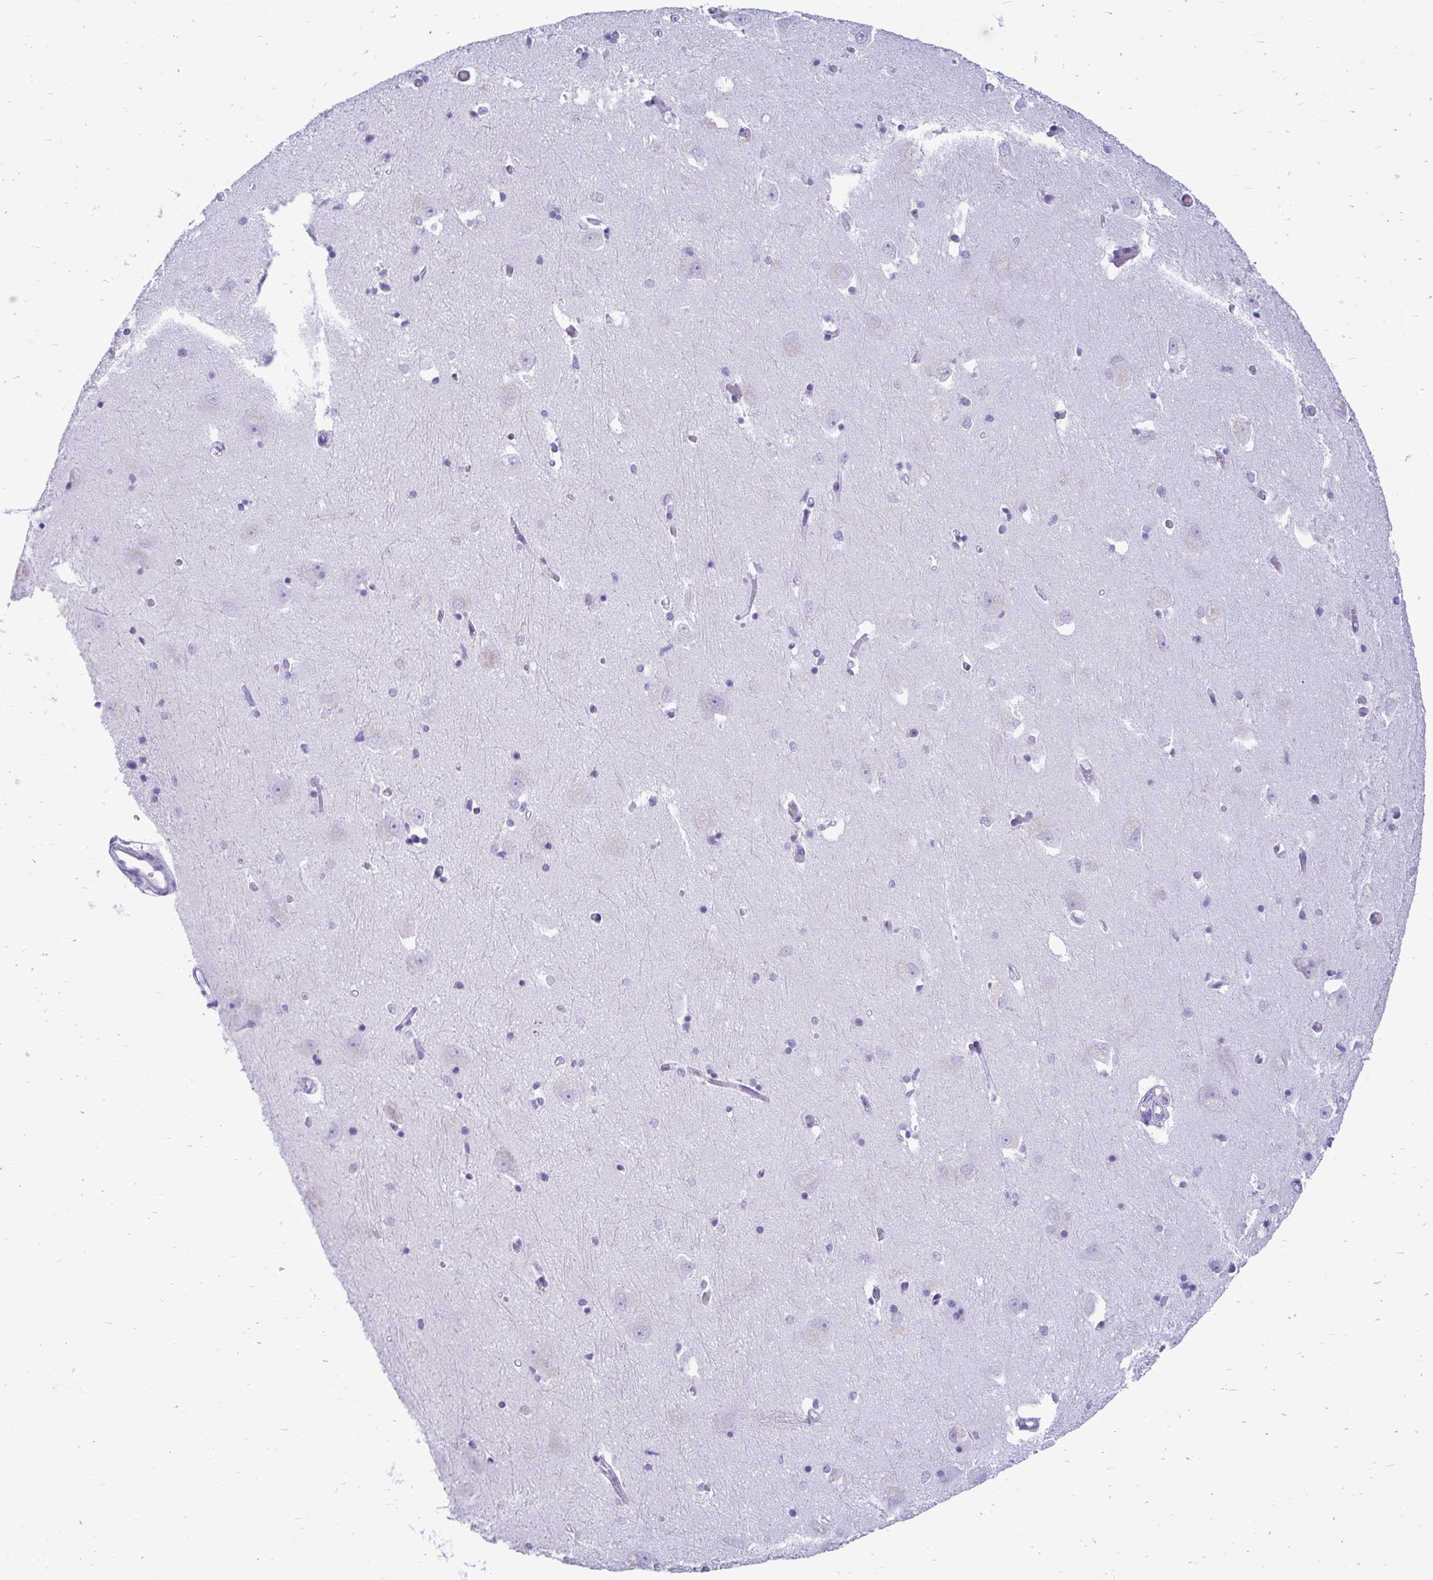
{"staining": {"intensity": "negative", "quantity": "none", "location": "none"}, "tissue": "caudate", "cell_type": "Glial cells", "image_type": "normal", "snomed": [{"axis": "morphology", "description": "Normal tissue, NOS"}, {"axis": "topography", "description": "Lateral ventricle wall"}, {"axis": "topography", "description": "Hippocampus"}], "caption": "An immunohistochemistry (IHC) histopathology image of normal caudate is shown. There is no staining in glial cells of caudate.", "gene": "OR10R2", "patient": {"sex": "female", "age": 63}}